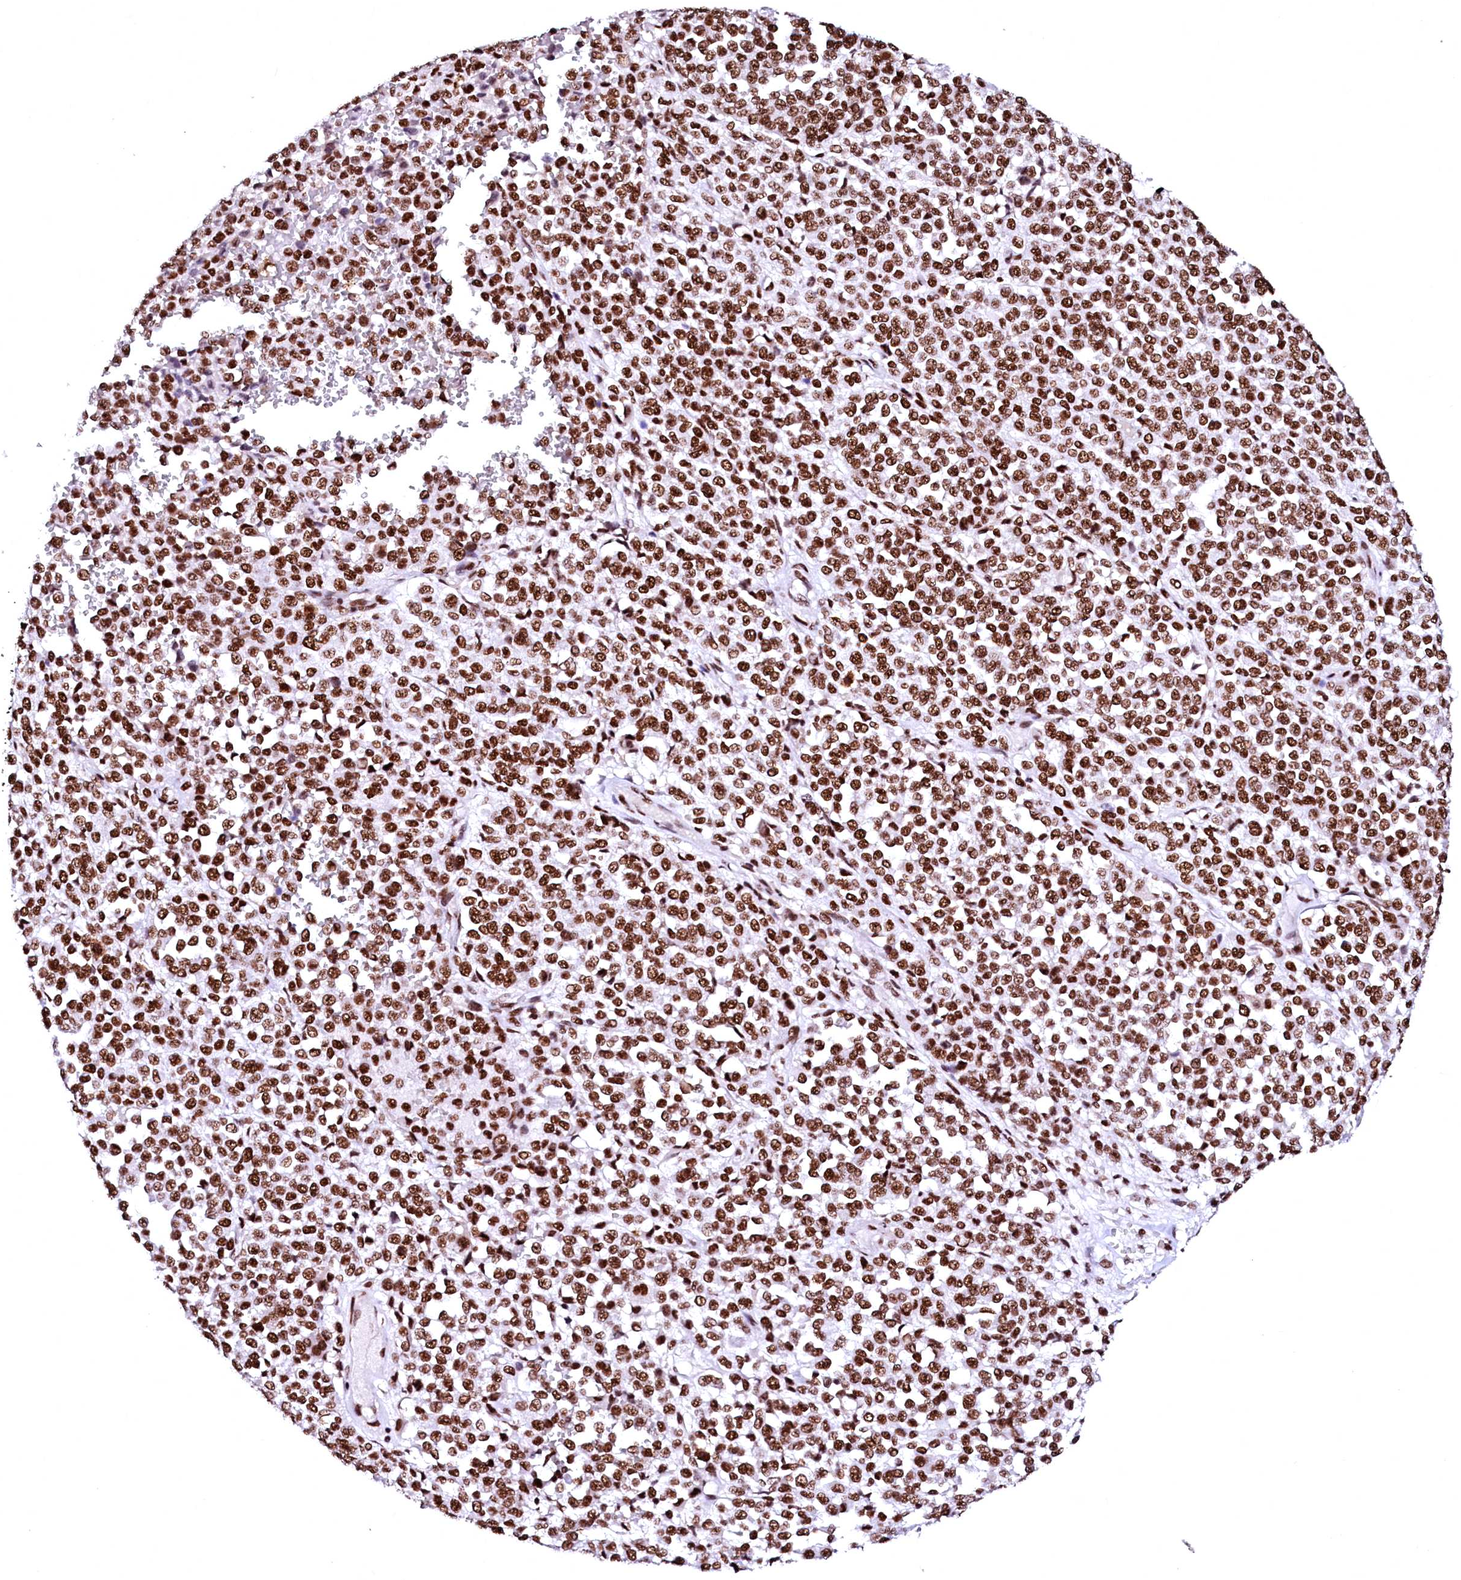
{"staining": {"intensity": "strong", "quantity": ">75%", "location": "nuclear"}, "tissue": "melanoma", "cell_type": "Tumor cells", "image_type": "cancer", "snomed": [{"axis": "morphology", "description": "Malignant melanoma, Metastatic site"}, {"axis": "topography", "description": "Pancreas"}], "caption": "Brown immunohistochemical staining in human malignant melanoma (metastatic site) displays strong nuclear expression in approximately >75% of tumor cells.", "gene": "CPSF6", "patient": {"sex": "female", "age": 30}}